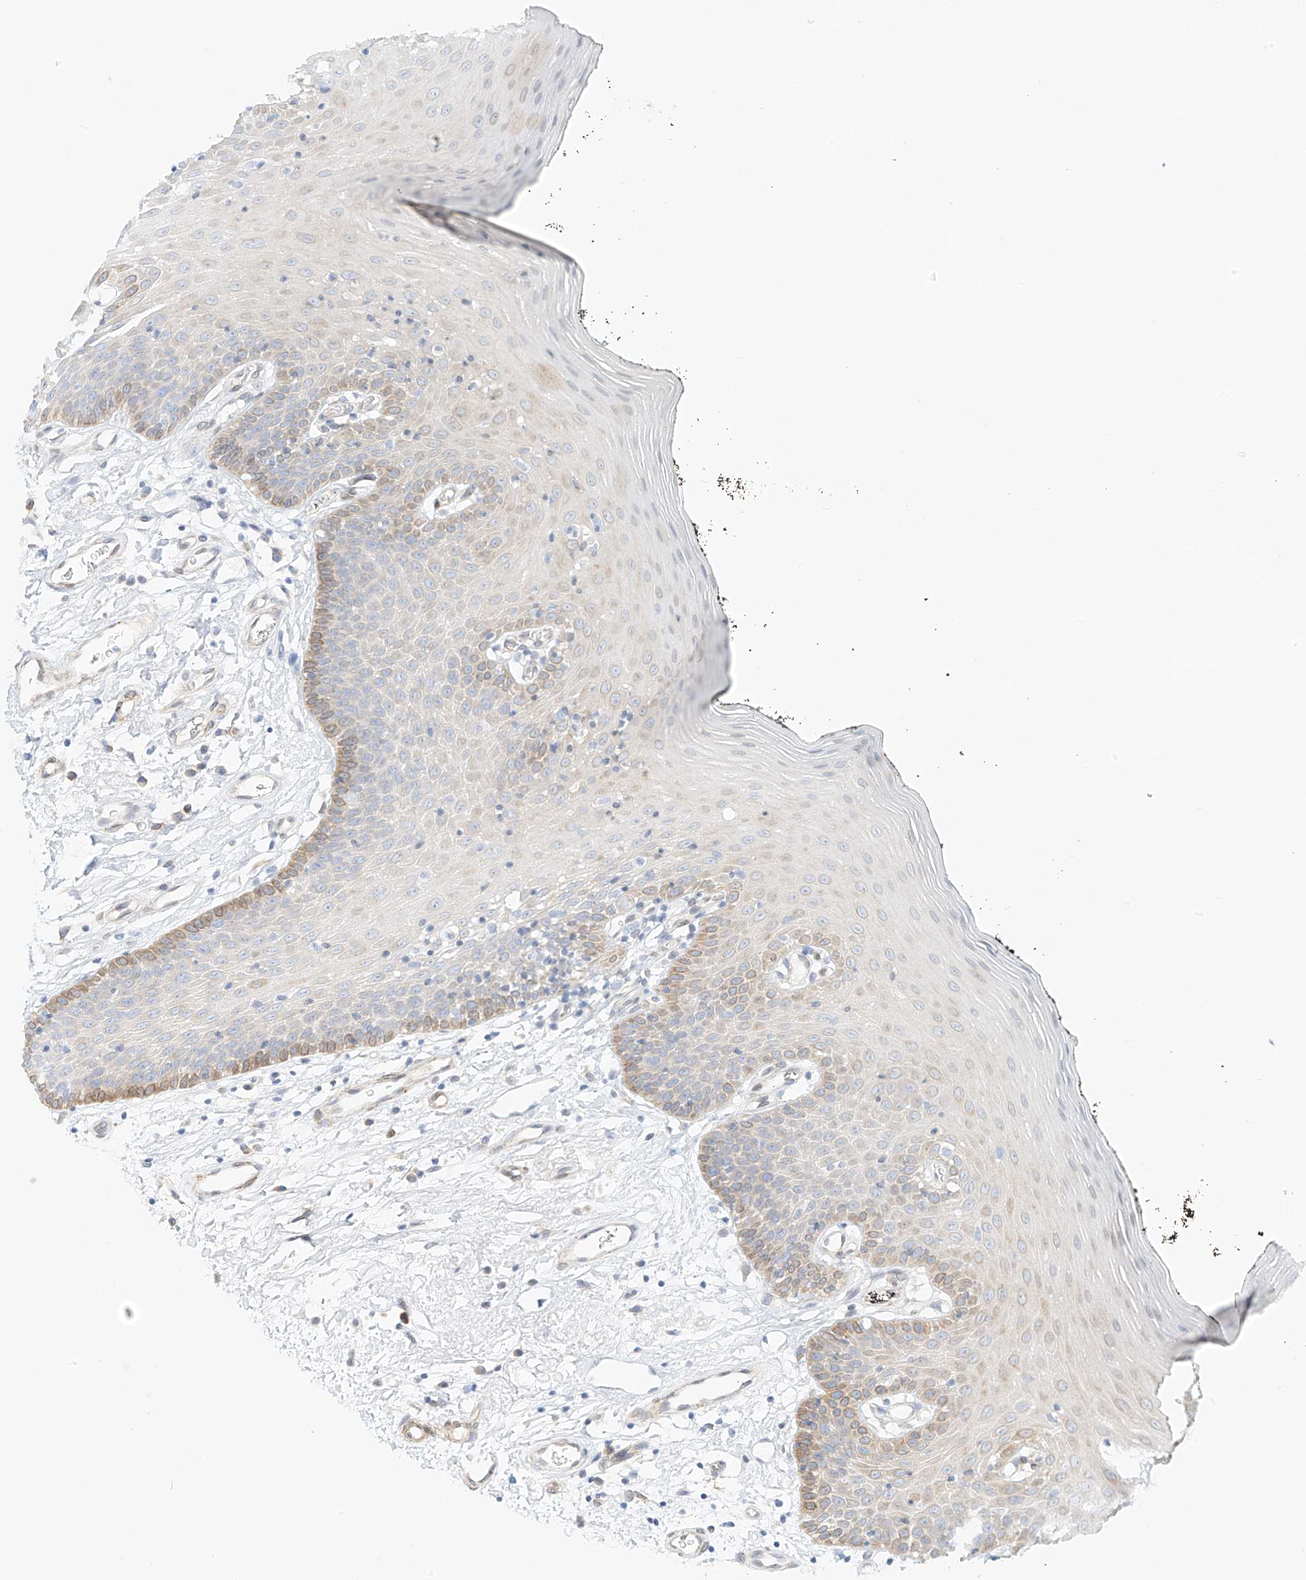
{"staining": {"intensity": "moderate", "quantity": "<25%", "location": "cytoplasmic/membranous"}, "tissue": "oral mucosa", "cell_type": "Squamous epithelial cells", "image_type": "normal", "snomed": [{"axis": "morphology", "description": "Normal tissue, NOS"}, {"axis": "topography", "description": "Oral tissue"}], "caption": "This is an image of immunohistochemistry staining of normal oral mucosa, which shows moderate expression in the cytoplasmic/membranous of squamous epithelial cells.", "gene": "PCYOX1", "patient": {"sex": "male", "age": 74}}